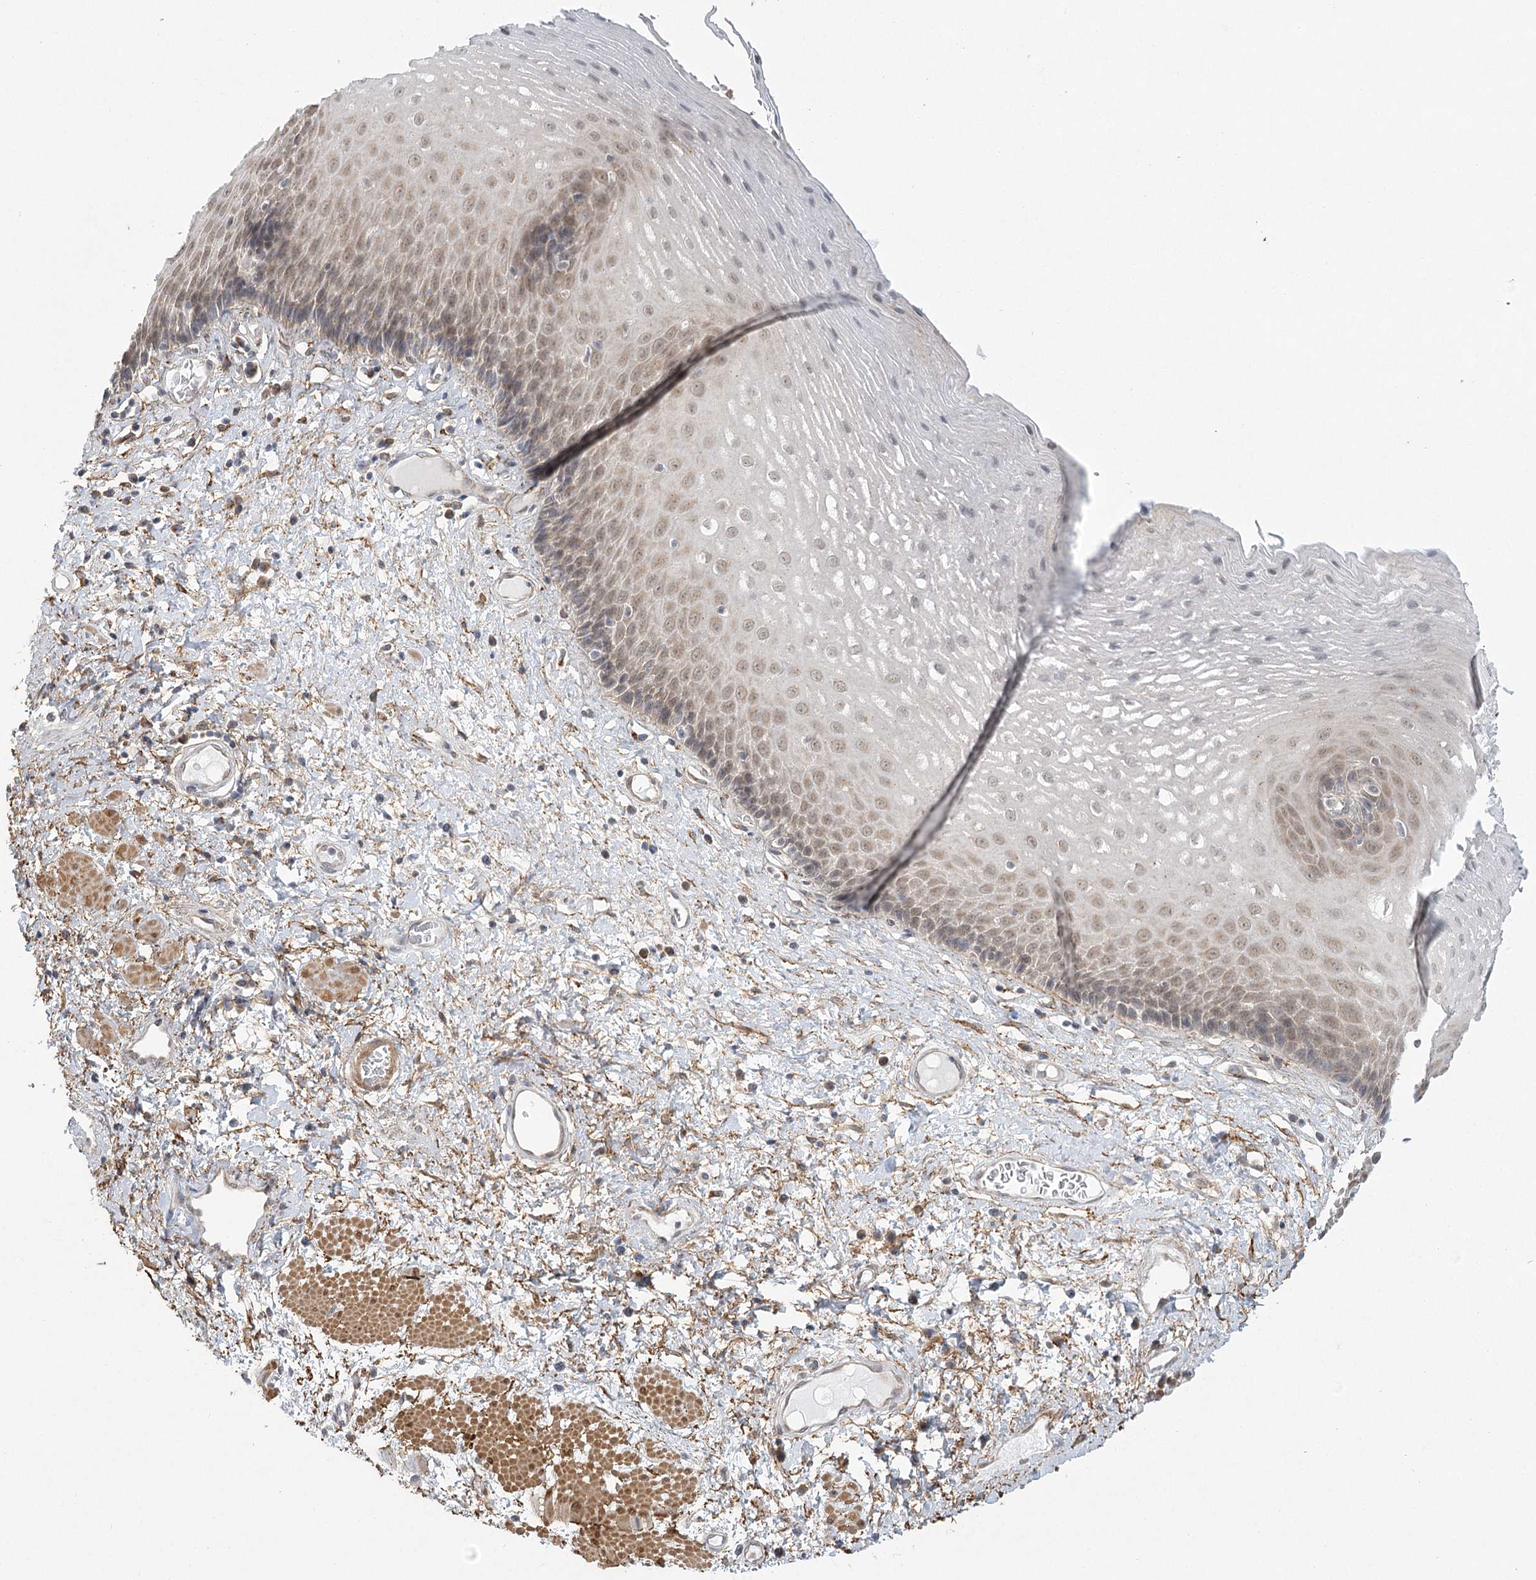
{"staining": {"intensity": "weak", "quantity": "25%-75%", "location": "nuclear"}, "tissue": "esophagus", "cell_type": "Squamous epithelial cells", "image_type": "normal", "snomed": [{"axis": "morphology", "description": "Normal tissue, NOS"}, {"axis": "morphology", "description": "Adenocarcinoma, NOS"}, {"axis": "topography", "description": "Esophagus"}], "caption": "A photomicrograph of human esophagus stained for a protein reveals weak nuclear brown staining in squamous epithelial cells. (Brightfield microscopy of DAB IHC at high magnification).", "gene": "MED28", "patient": {"sex": "male", "age": 62}}